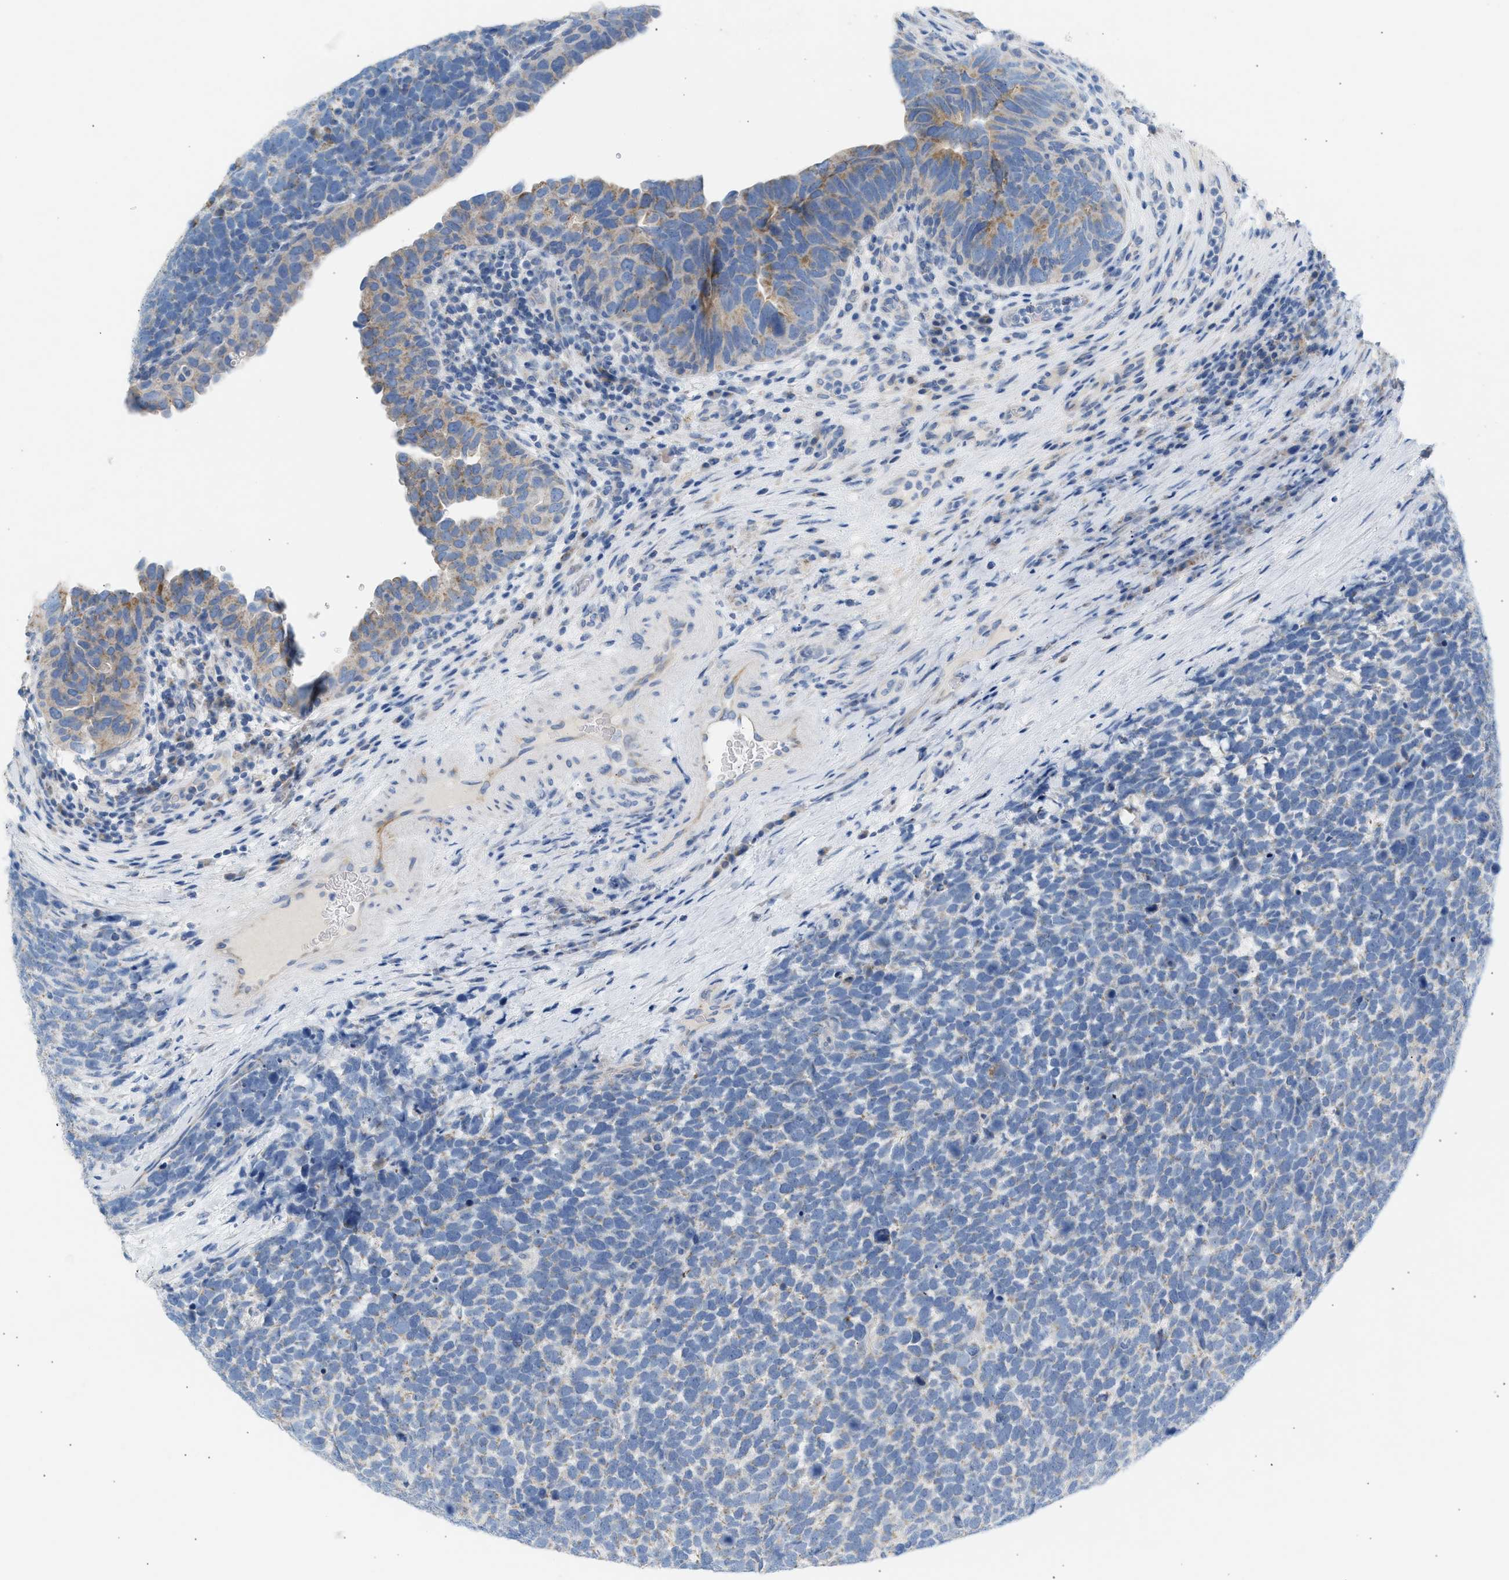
{"staining": {"intensity": "weak", "quantity": "<25%", "location": "cytoplasmic/membranous"}, "tissue": "urothelial cancer", "cell_type": "Tumor cells", "image_type": "cancer", "snomed": [{"axis": "morphology", "description": "Urothelial carcinoma, High grade"}, {"axis": "topography", "description": "Urinary bladder"}], "caption": "IHC micrograph of human urothelial cancer stained for a protein (brown), which shows no positivity in tumor cells. Brightfield microscopy of immunohistochemistry (IHC) stained with DAB (3,3'-diaminobenzidine) (brown) and hematoxylin (blue), captured at high magnification.", "gene": "NDUFS8", "patient": {"sex": "female", "age": 82}}